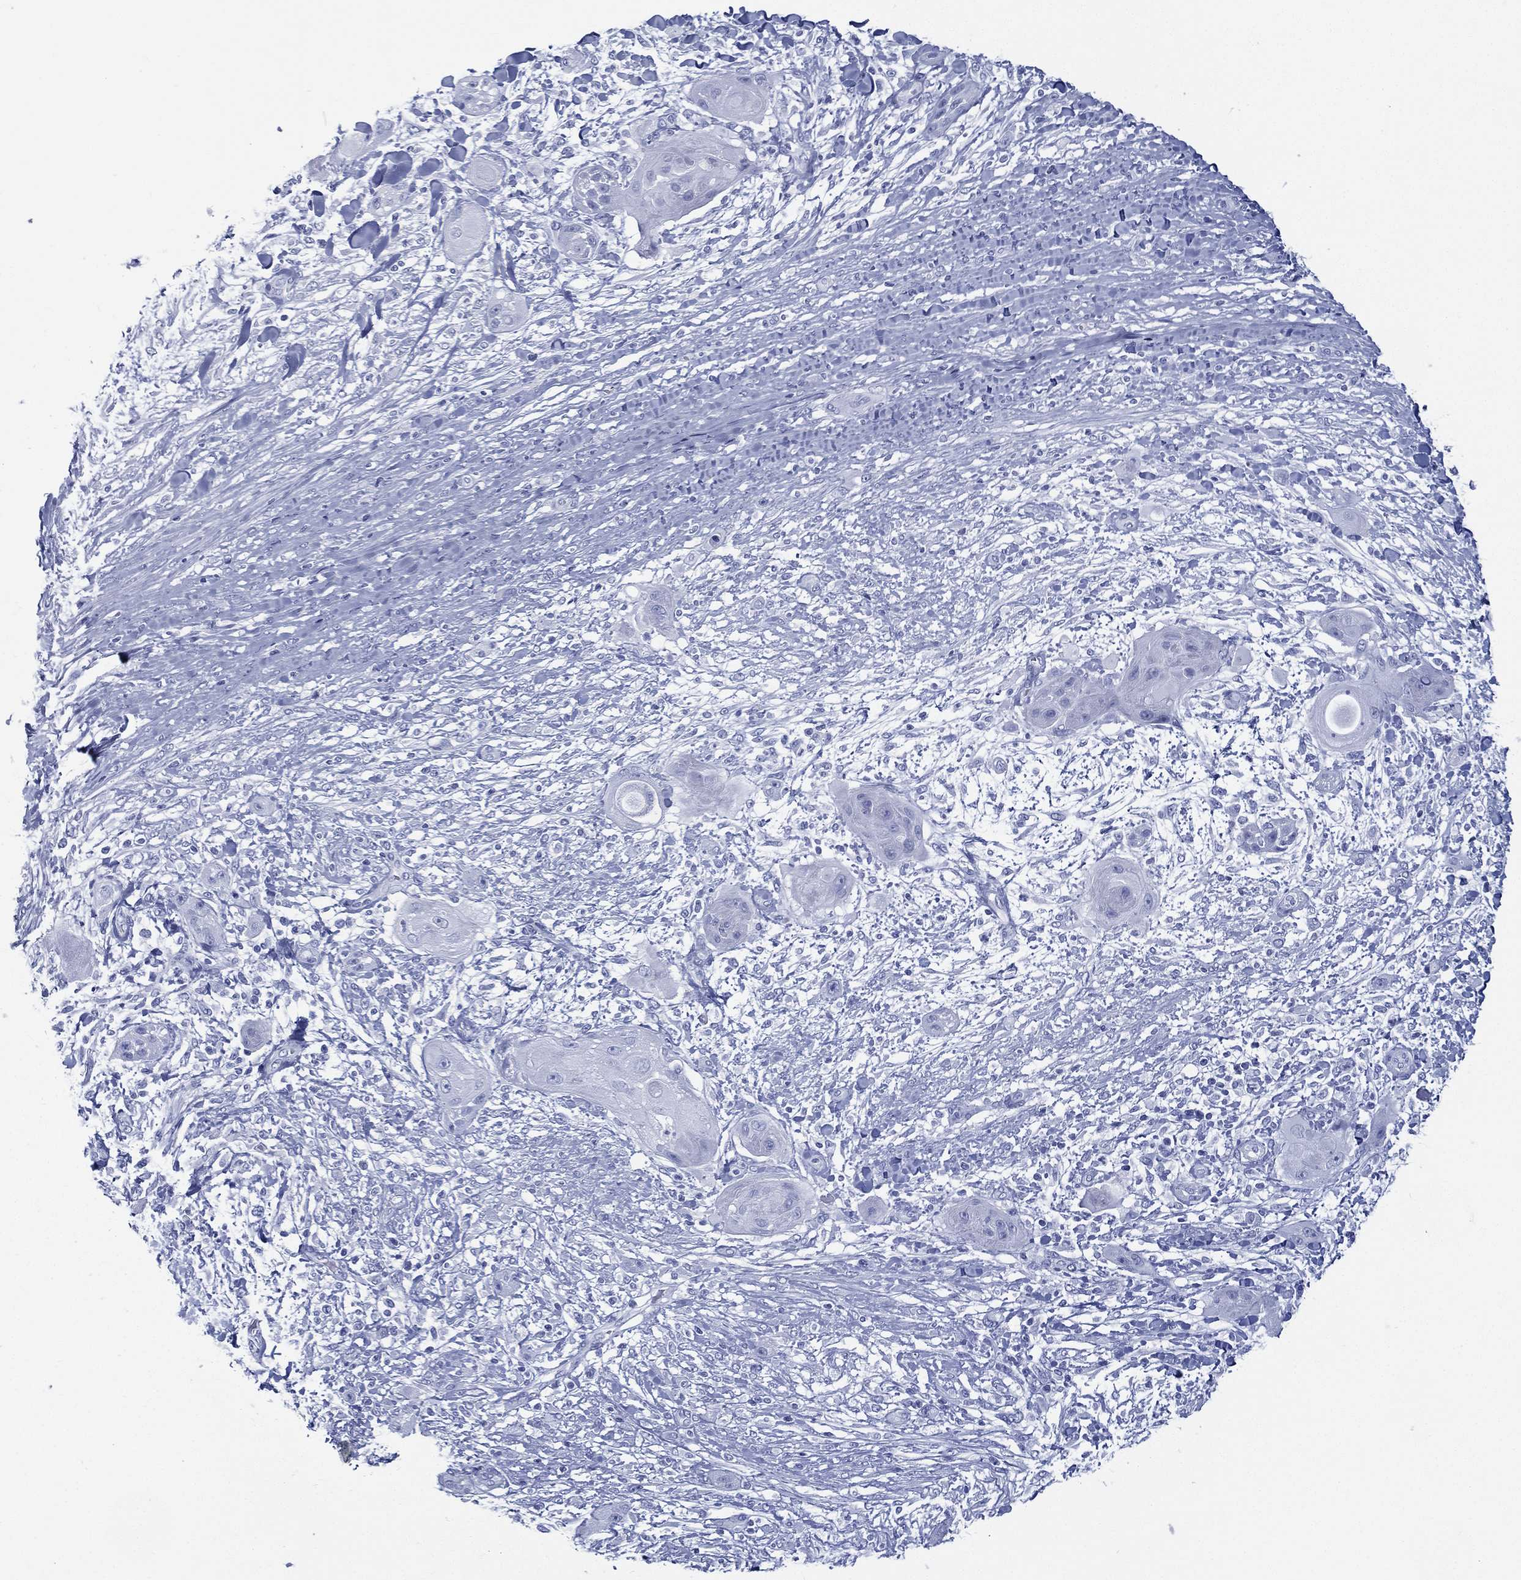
{"staining": {"intensity": "negative", "quantity": "none", "location": "none"}, "tissue": "skin cancer", "cell_type": "Tumor cells", "image_type": "cancer", "snomed": [{"axis": "morphology", "description": "Squamous cell carcinoma, NOS"}, {"axis": "topography", "description": "Skin"}], "caption": "Histopathology image shows no protein expression in tumor cells of skin cancer (squamous cell carcinoma) tissue.", "gene": "RSPH4A", "patient": {"sex": "male", "age": 62}}